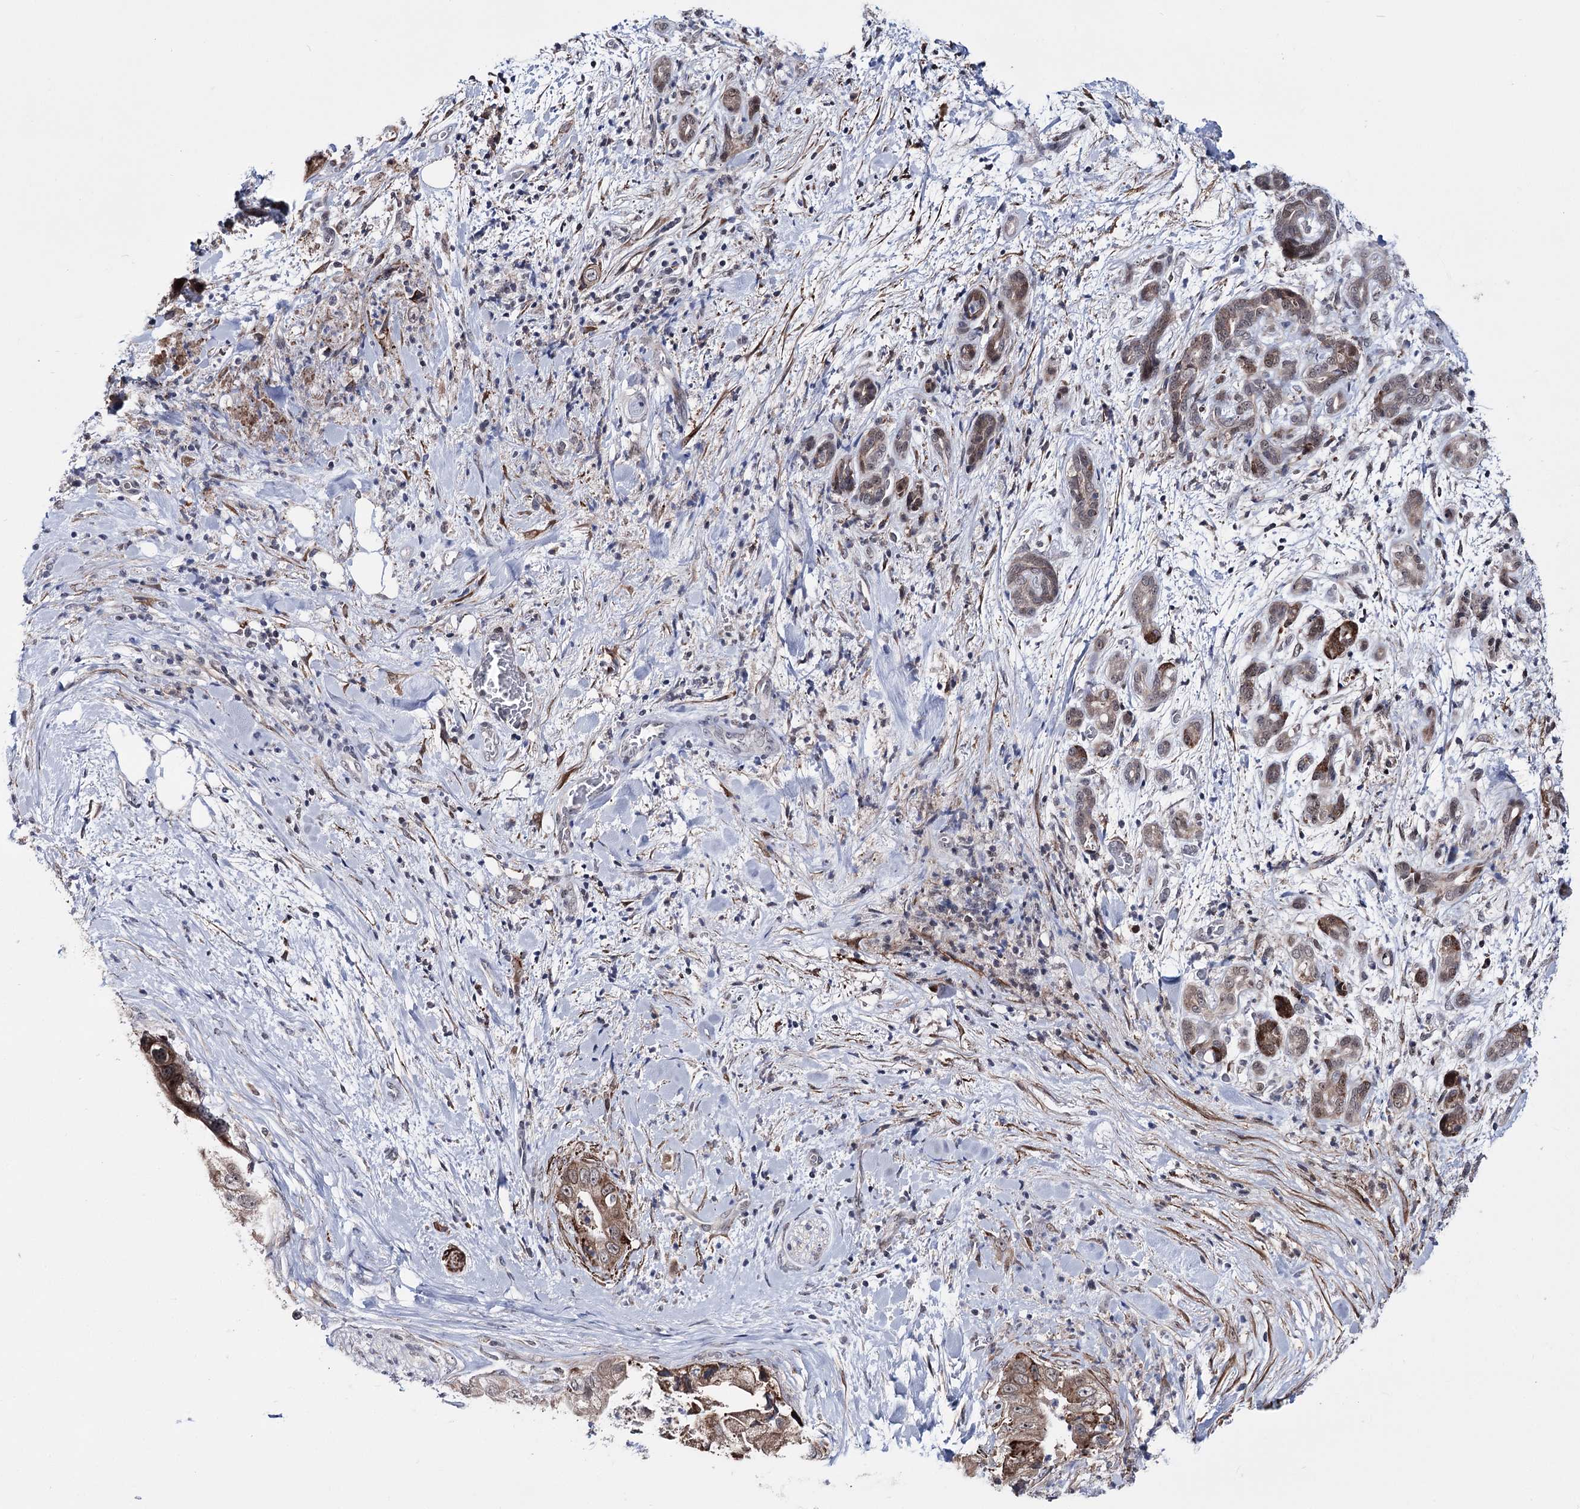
{"staining": {"intensity": "moderate", "quantity": ">75%", "location": "cytoplasmic/membranous"}, "tissue": "pancreatic cancer", "cell_type": "Tumor cells", "image_type": "cancer", "snomed": [{"axis": "morphology", "description": "Adenocarcinoma, NOS"}, {"axis": "topography", "description": "Pancreas"}], "caption": "A brown stain labels moderate cytoplasmic/membranous positivity of a protein in human pancreatic cancer (adenocarcinoma) tumor cells. Using DAB (3,3'-diaminobenzidine) (brown) and hematoxylin (blue) stains, captured at high magnification using brightfield microscopy.", "gene": "PPRC1", "patient": {"sex": "female", "age": 78}}